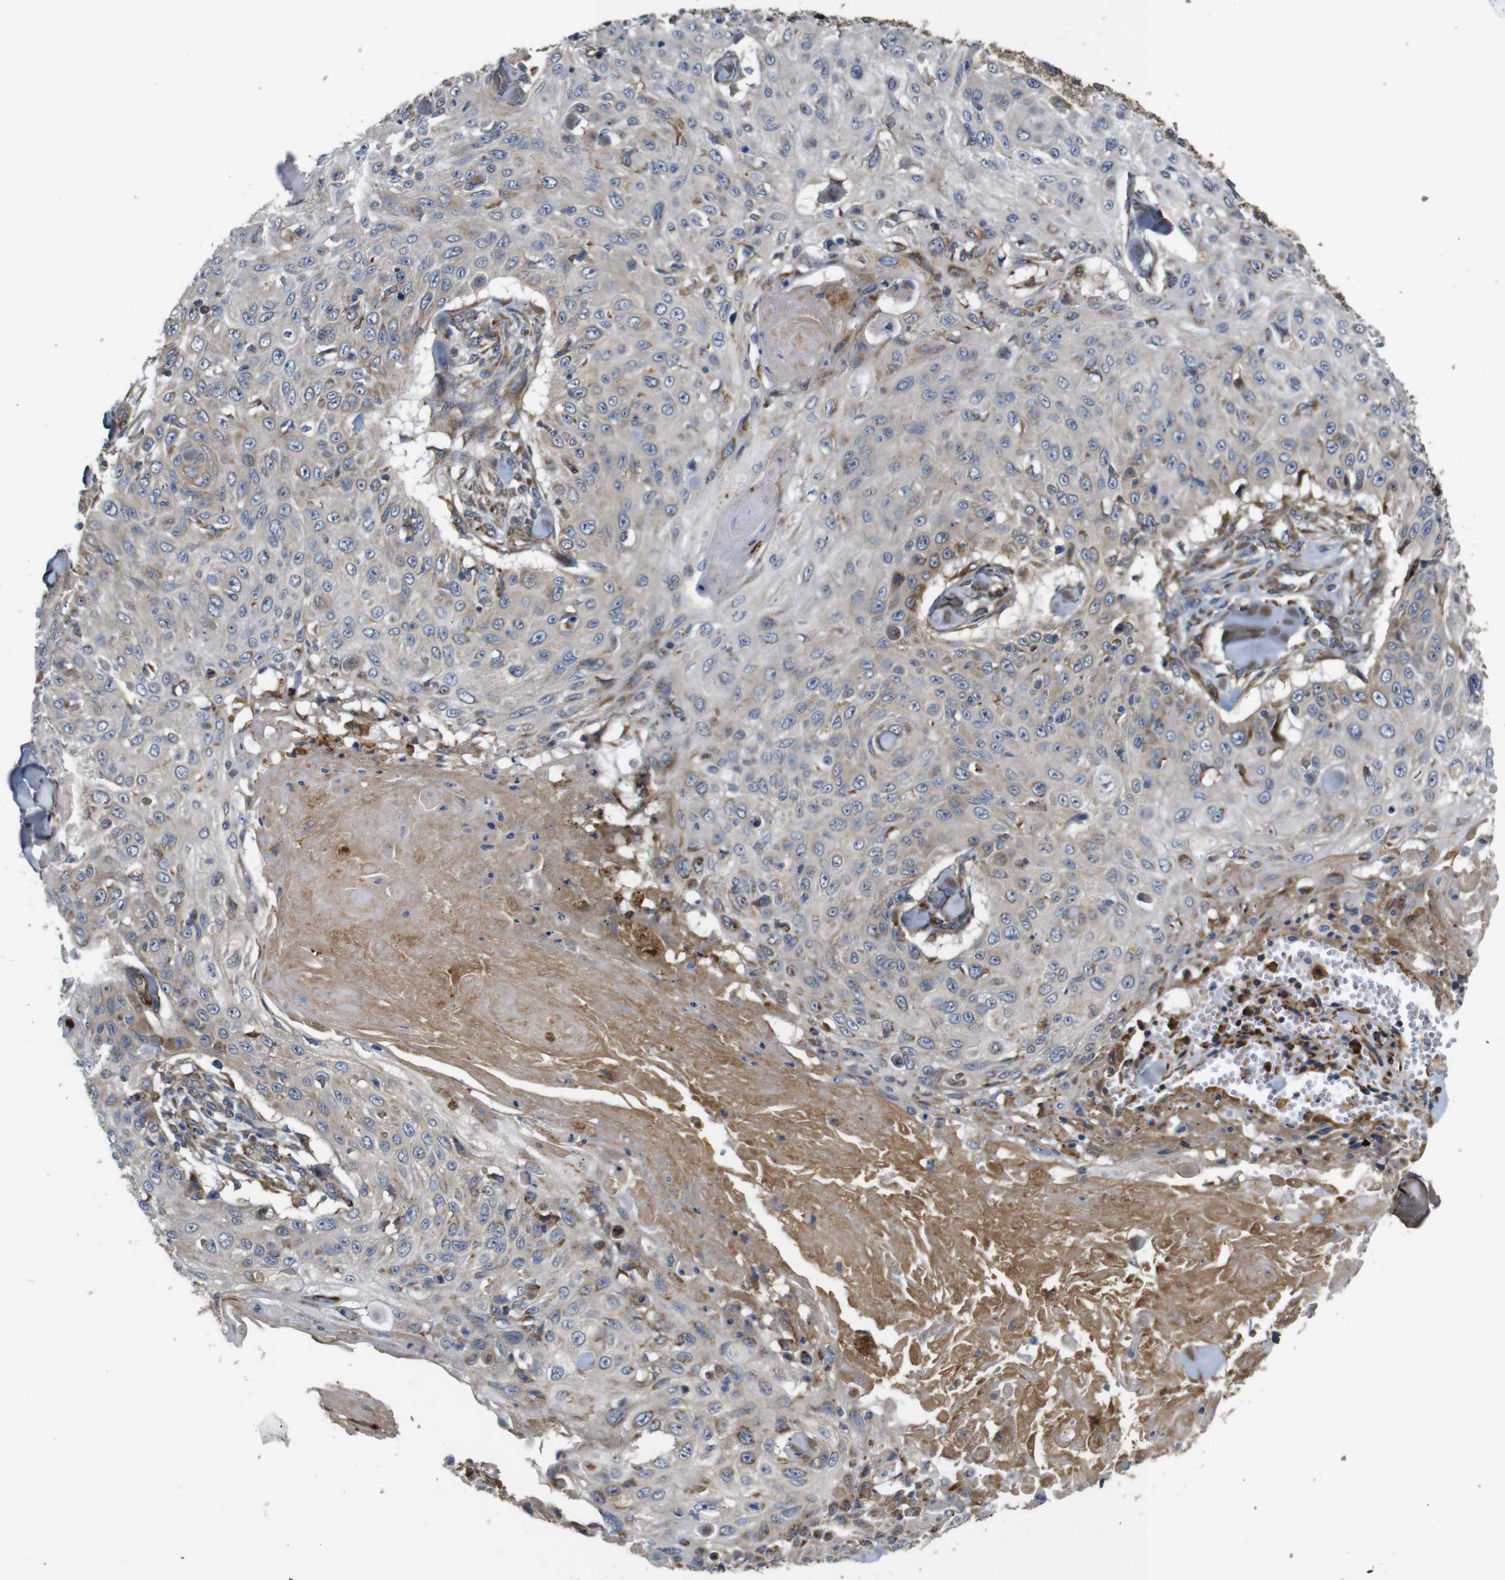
{"staining": {"intensity": "weak", "quantity": "25%-75%", "location": "cytoplasmic/membranous"}, "tissue": "skin cancer", "cell_type": "Tumor cells", "image_type": "cancer", "snomed": [{"axis": "morphology", "description": "Squamous cell carcinoma, NOS"}, {"axis": "topography", "description": "Skin"}], "caption": "A high-resolution photomicrograph shows immunohistochemistry (IHC) staining of skin cancer (squamous cell carcinoma), which reveals weak cytoplasmic/membranous expression in approximately 25%-75% of tumor cells. The protein is shown in brown color, while the nuclei are stained blue.", "gene": "UBE2G2", "patient": {"sex": "male", "age": 86}}